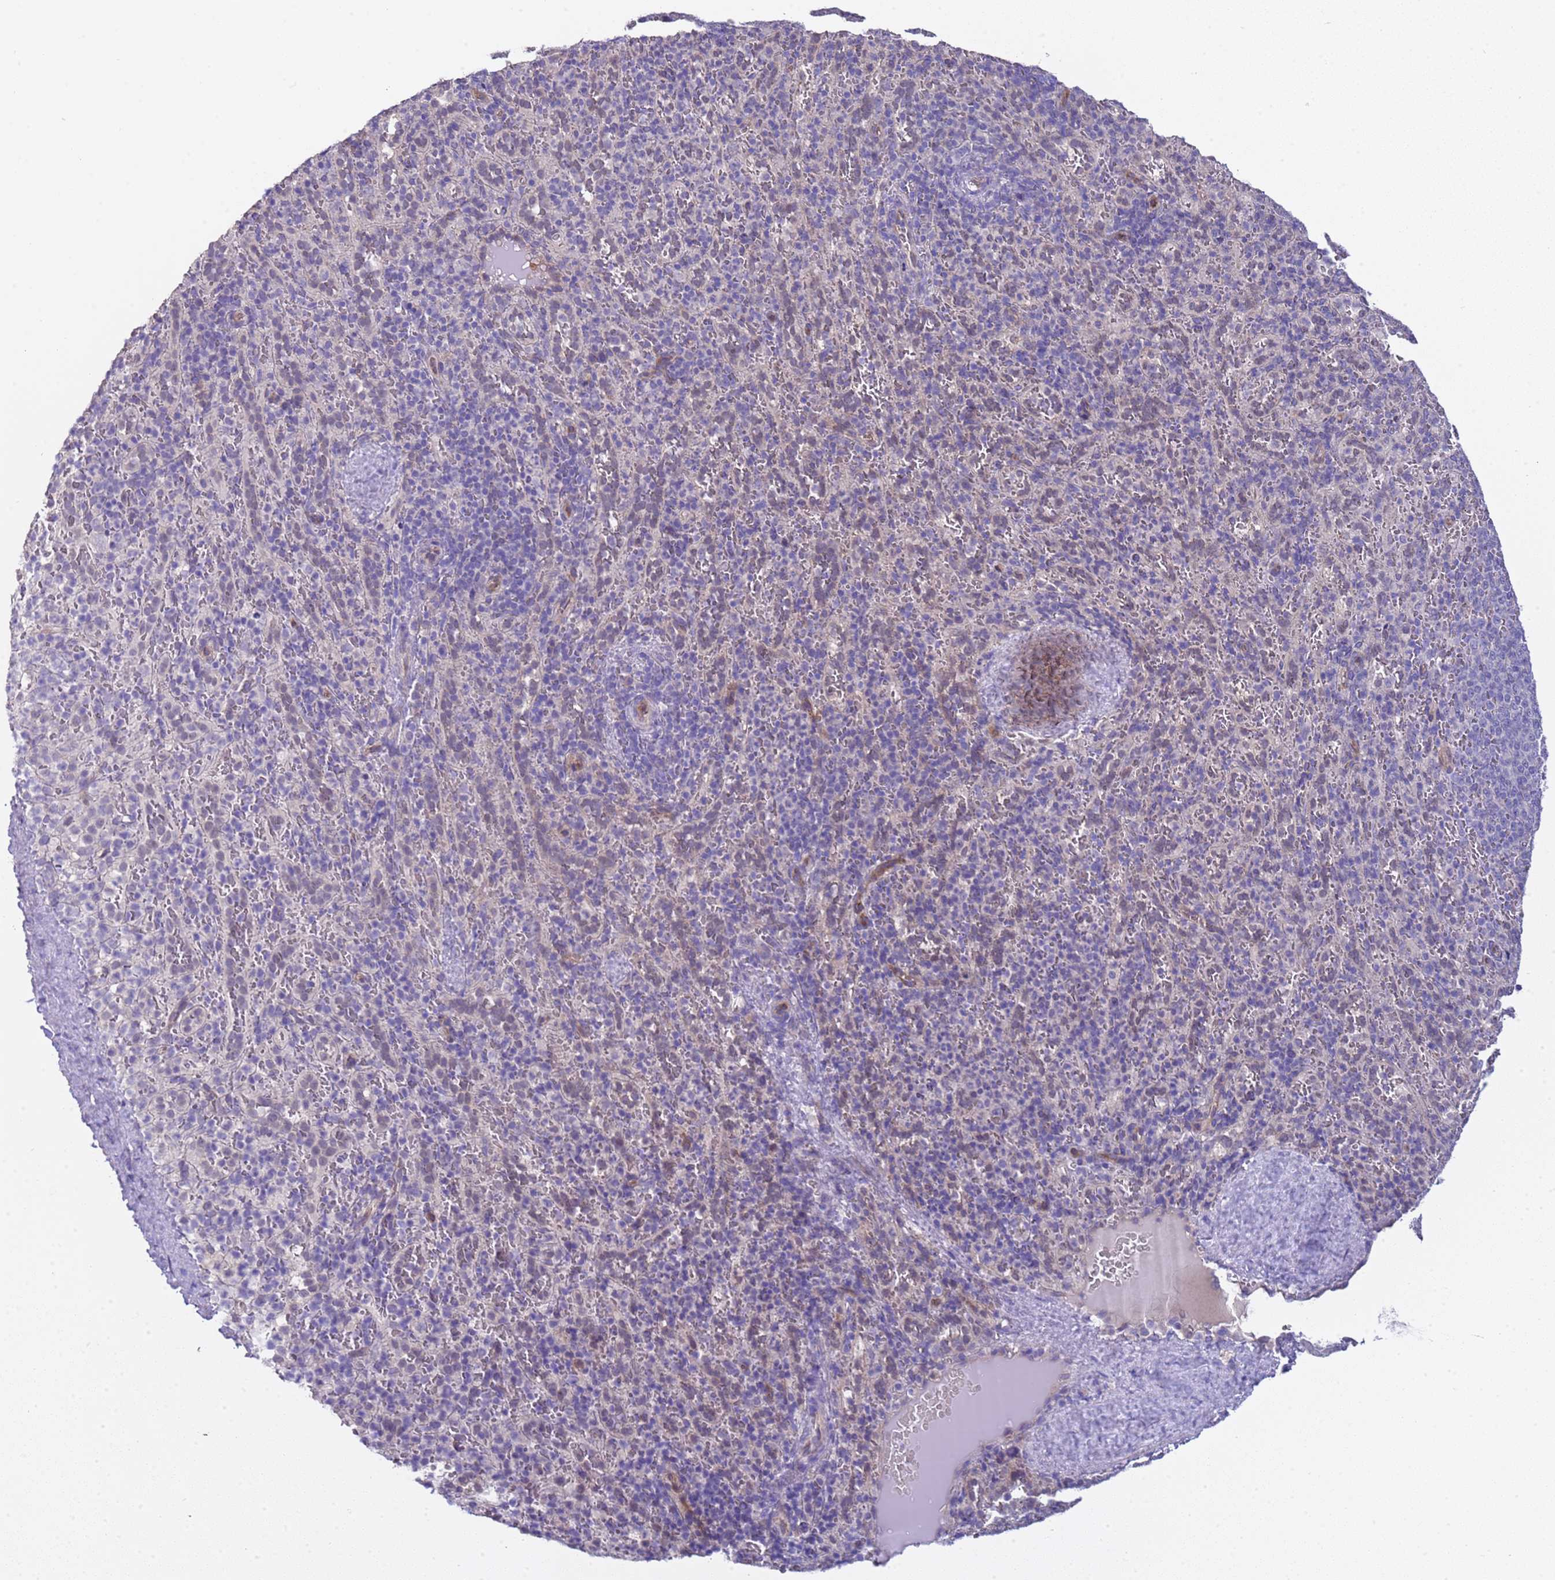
{"staining": {"intensity": "negative", "quantity": "none", "location": "none"}, "tissue": "spleen", "cell_type": "Cells in red pulp", "image_type": "normal", "snomed": [{"axis": "morphology", "description": "Normal tissue, NOS"}, {"axis": "topography", "description": "Spleen"}], "caption": "Protein analysis of benign spleen shows no significant staining in cells in red pulp.", "gene": "TRMT10A", "patient": {"sex": "female", "age": 21}}